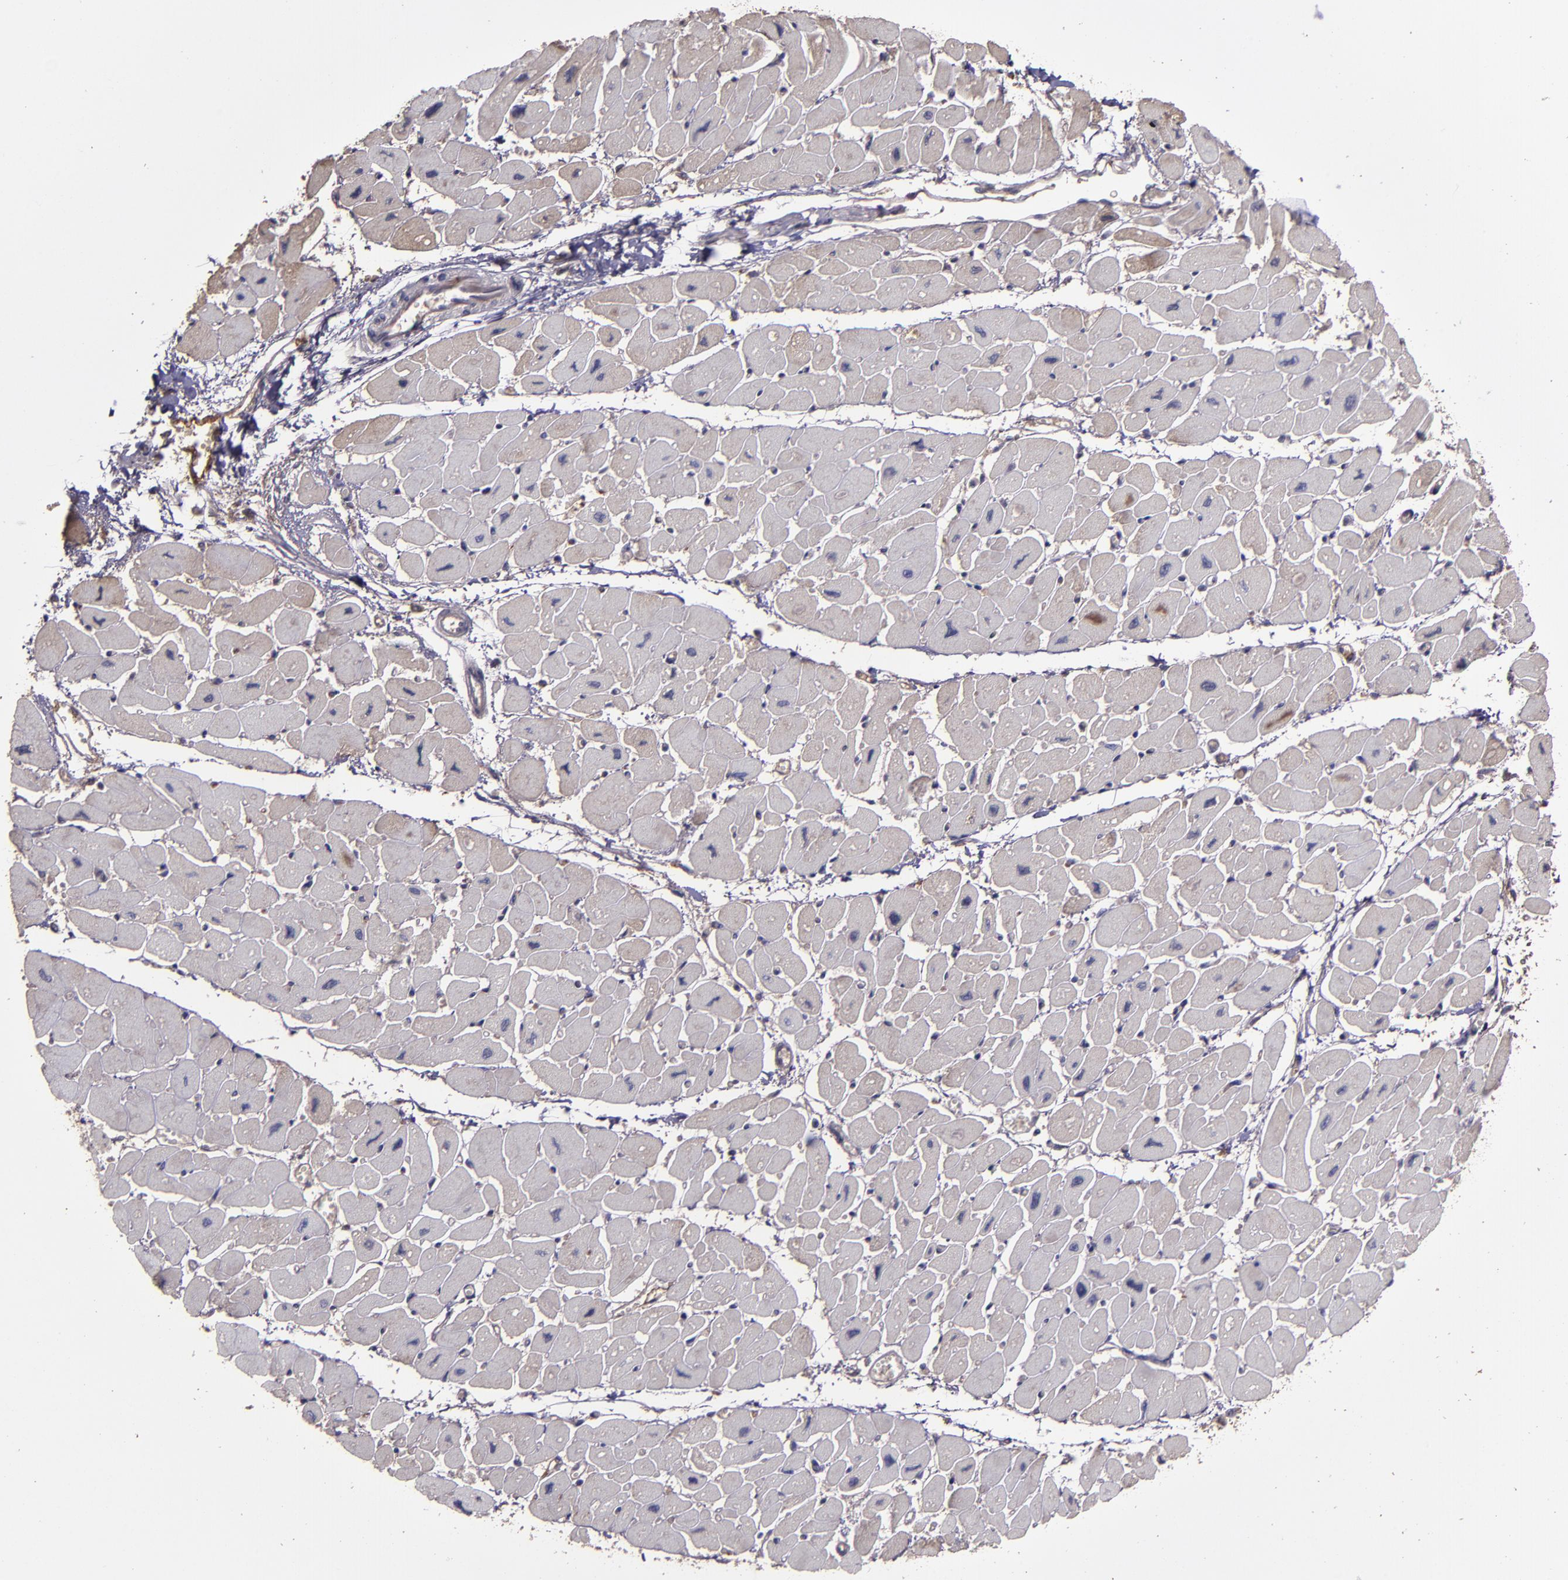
{"staining": {"intensity": "weak", "quantity": "<25%", "location": "cytoplasmic/membranous"}, "tissue": "heart muscle", "cell_type": "Cardiomyocytes", "image_type": "normal", "snomed": [{"axis": "morphology", "description": "Normal tissue, NOS"}, {"axis": "topography", "description": "Heart"}], "caption": "Unremarkable heart muscle was stained to show a protein in brown. There is no significant staining in cardiomyocytes.", "gene": "SERPINF2", "patient": {"sex": "female", "age": 54}}